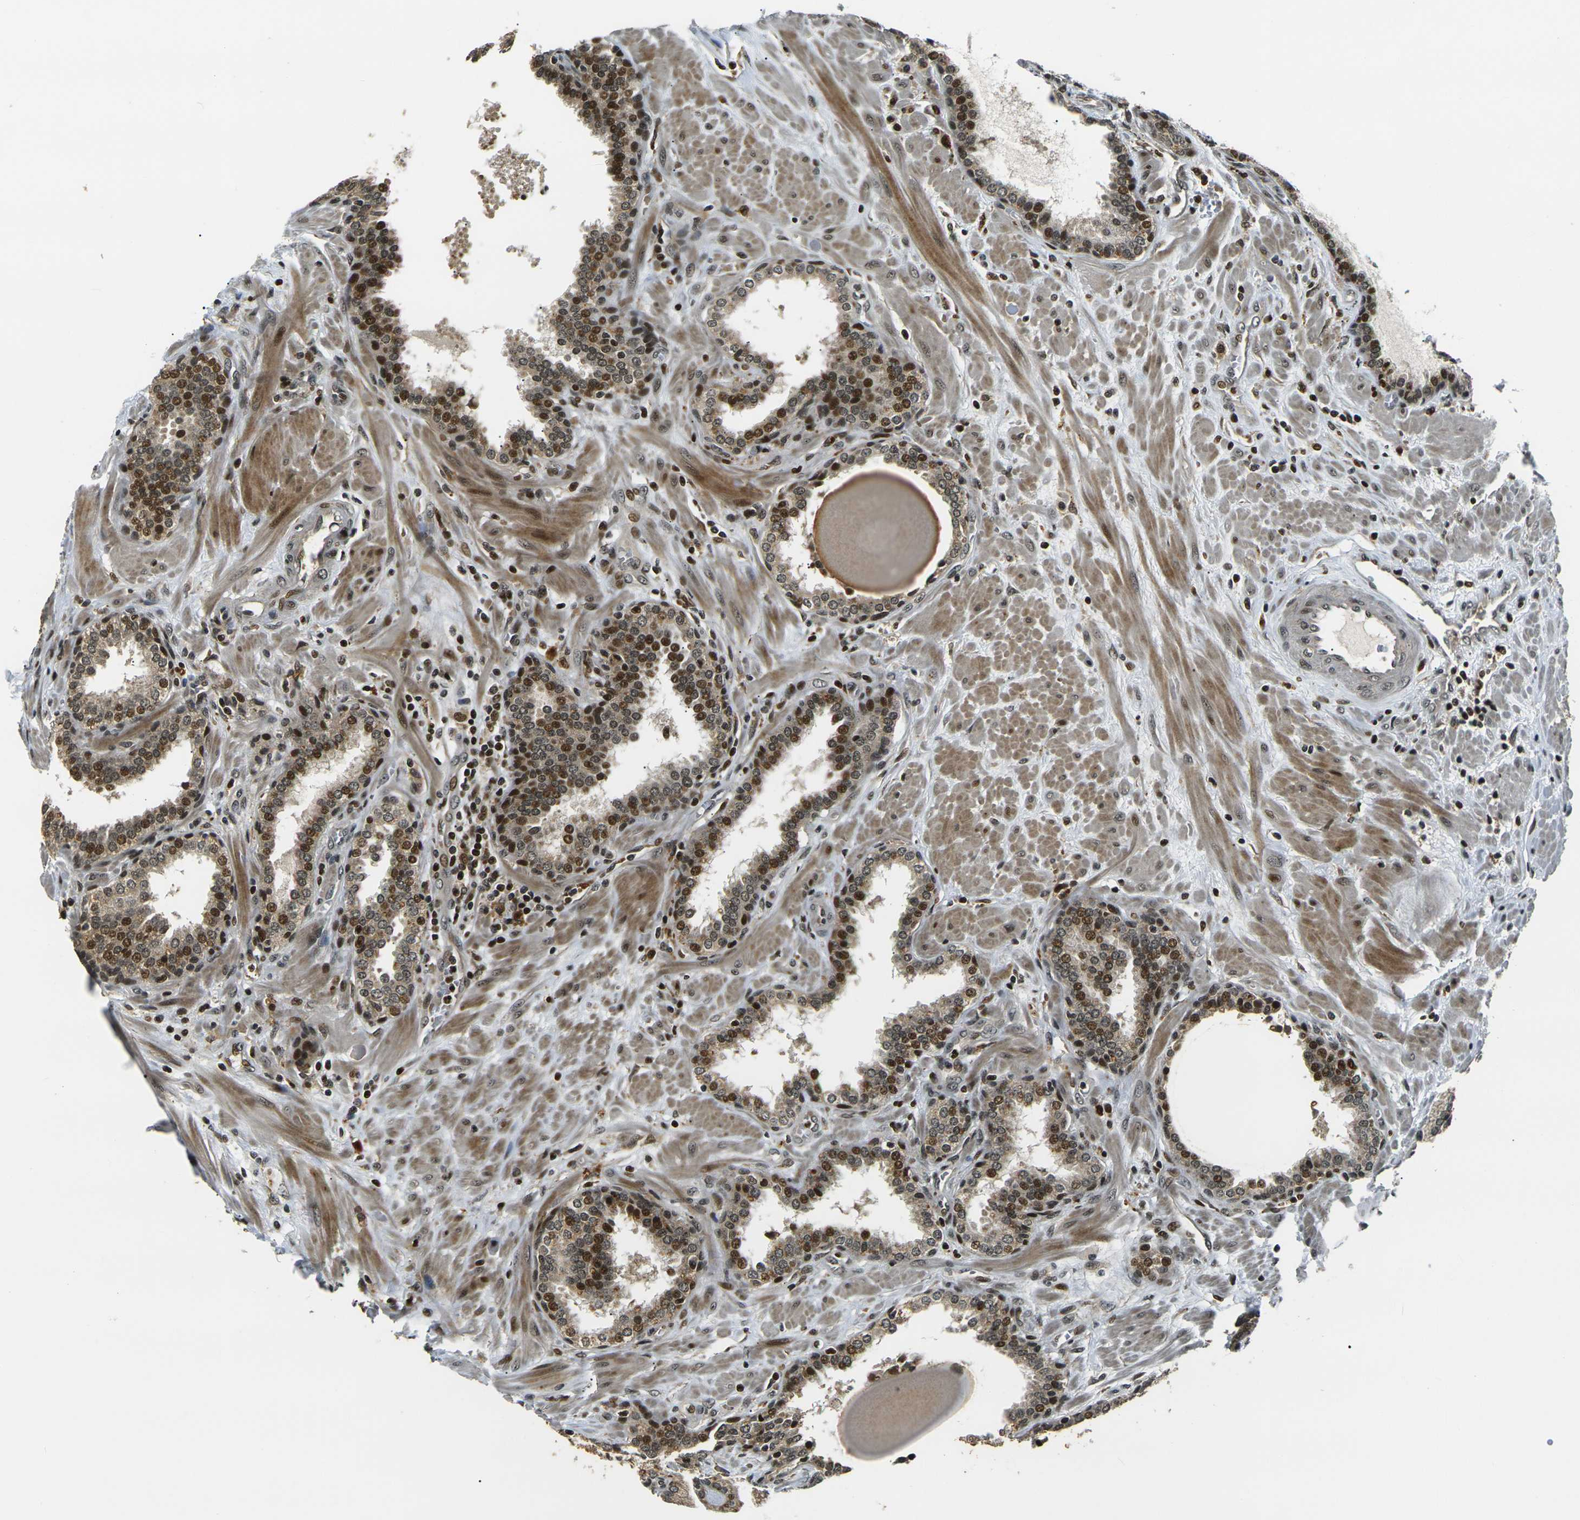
{"staining": {"intensity": "strong", "quantity": "25%-75%", "location": "nuclear"}, "tissue": "prostate", "cell_type": "Glandular cells", "image_type": "normal", "snomed": [{"axis": "morphology", "description": "Normal tissue, NOS"}, {"axis": "topography", "description": "Prostate"}], "caption": "The micrograph demonstrates immunohistochemical staining of unremarkable prostate. There is strong nuclear staining is identified in about 25%-75% of glandular cells.", "gene": "ACTL6A", "patient": {"sex": "male", "age": 51}}